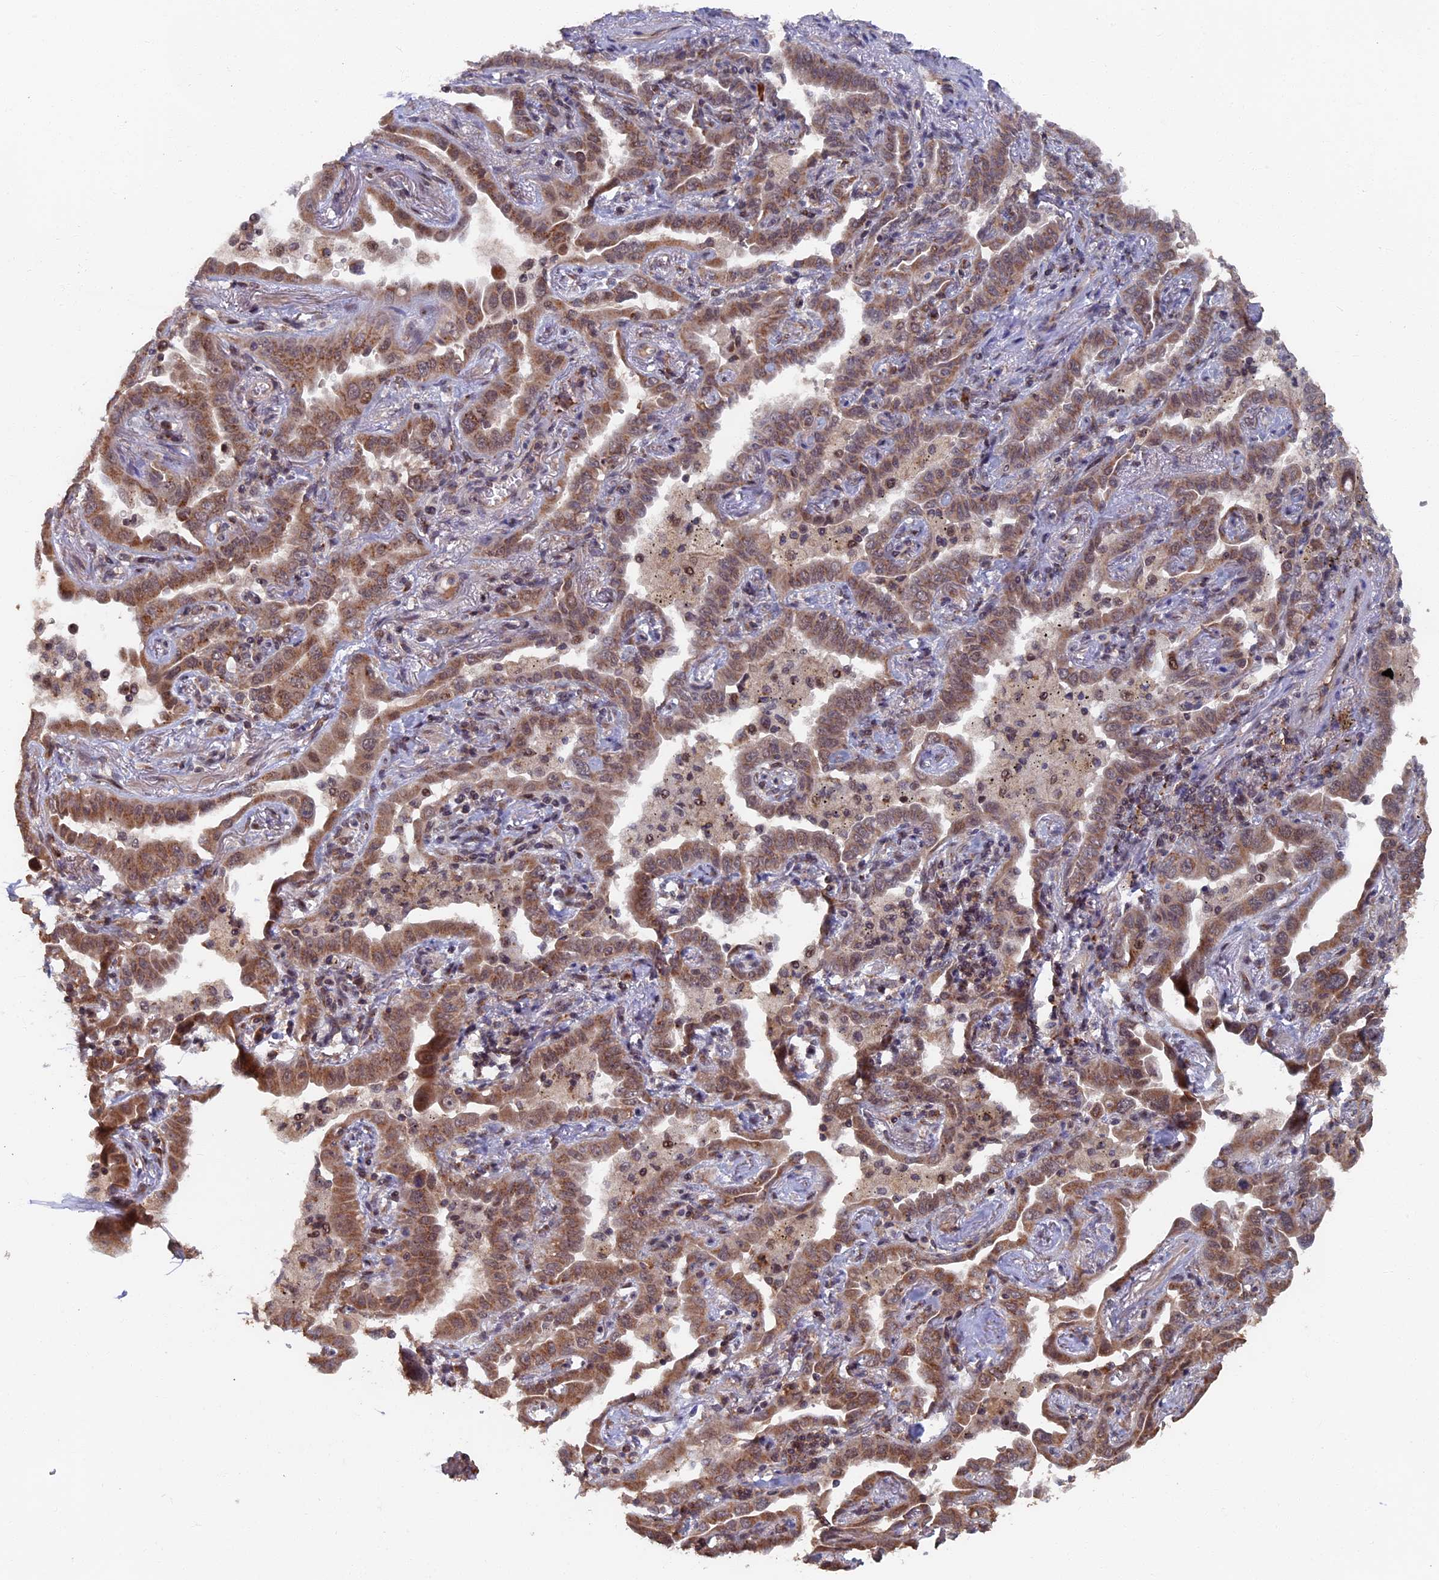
{"staining": {"intensity": "moderate", "quantity": ">75%", "location": "cytoplasmic/membranous"}, "tissue": "lung cancer", "cell_type": "Tumor cells", "image_type": "cancer", "snomed": [{"axis": "morphology", "description": "Adenocarcinoma, NOS"}, {"axis": "topography", "description": "Lung"}], "caption": "Immunohistochemistry image of neoplastic tissue: human lung adenocarcinoma stained using immunohistochemistry shows medium levels of moderate protein expression localized specifically in the cytoplasmic/membranous of tumor cells, appearing as a cytoplasmic/membranous brown color.", "gene": "RASGRF1", "patient": {"sex": "male", "age": 67}}